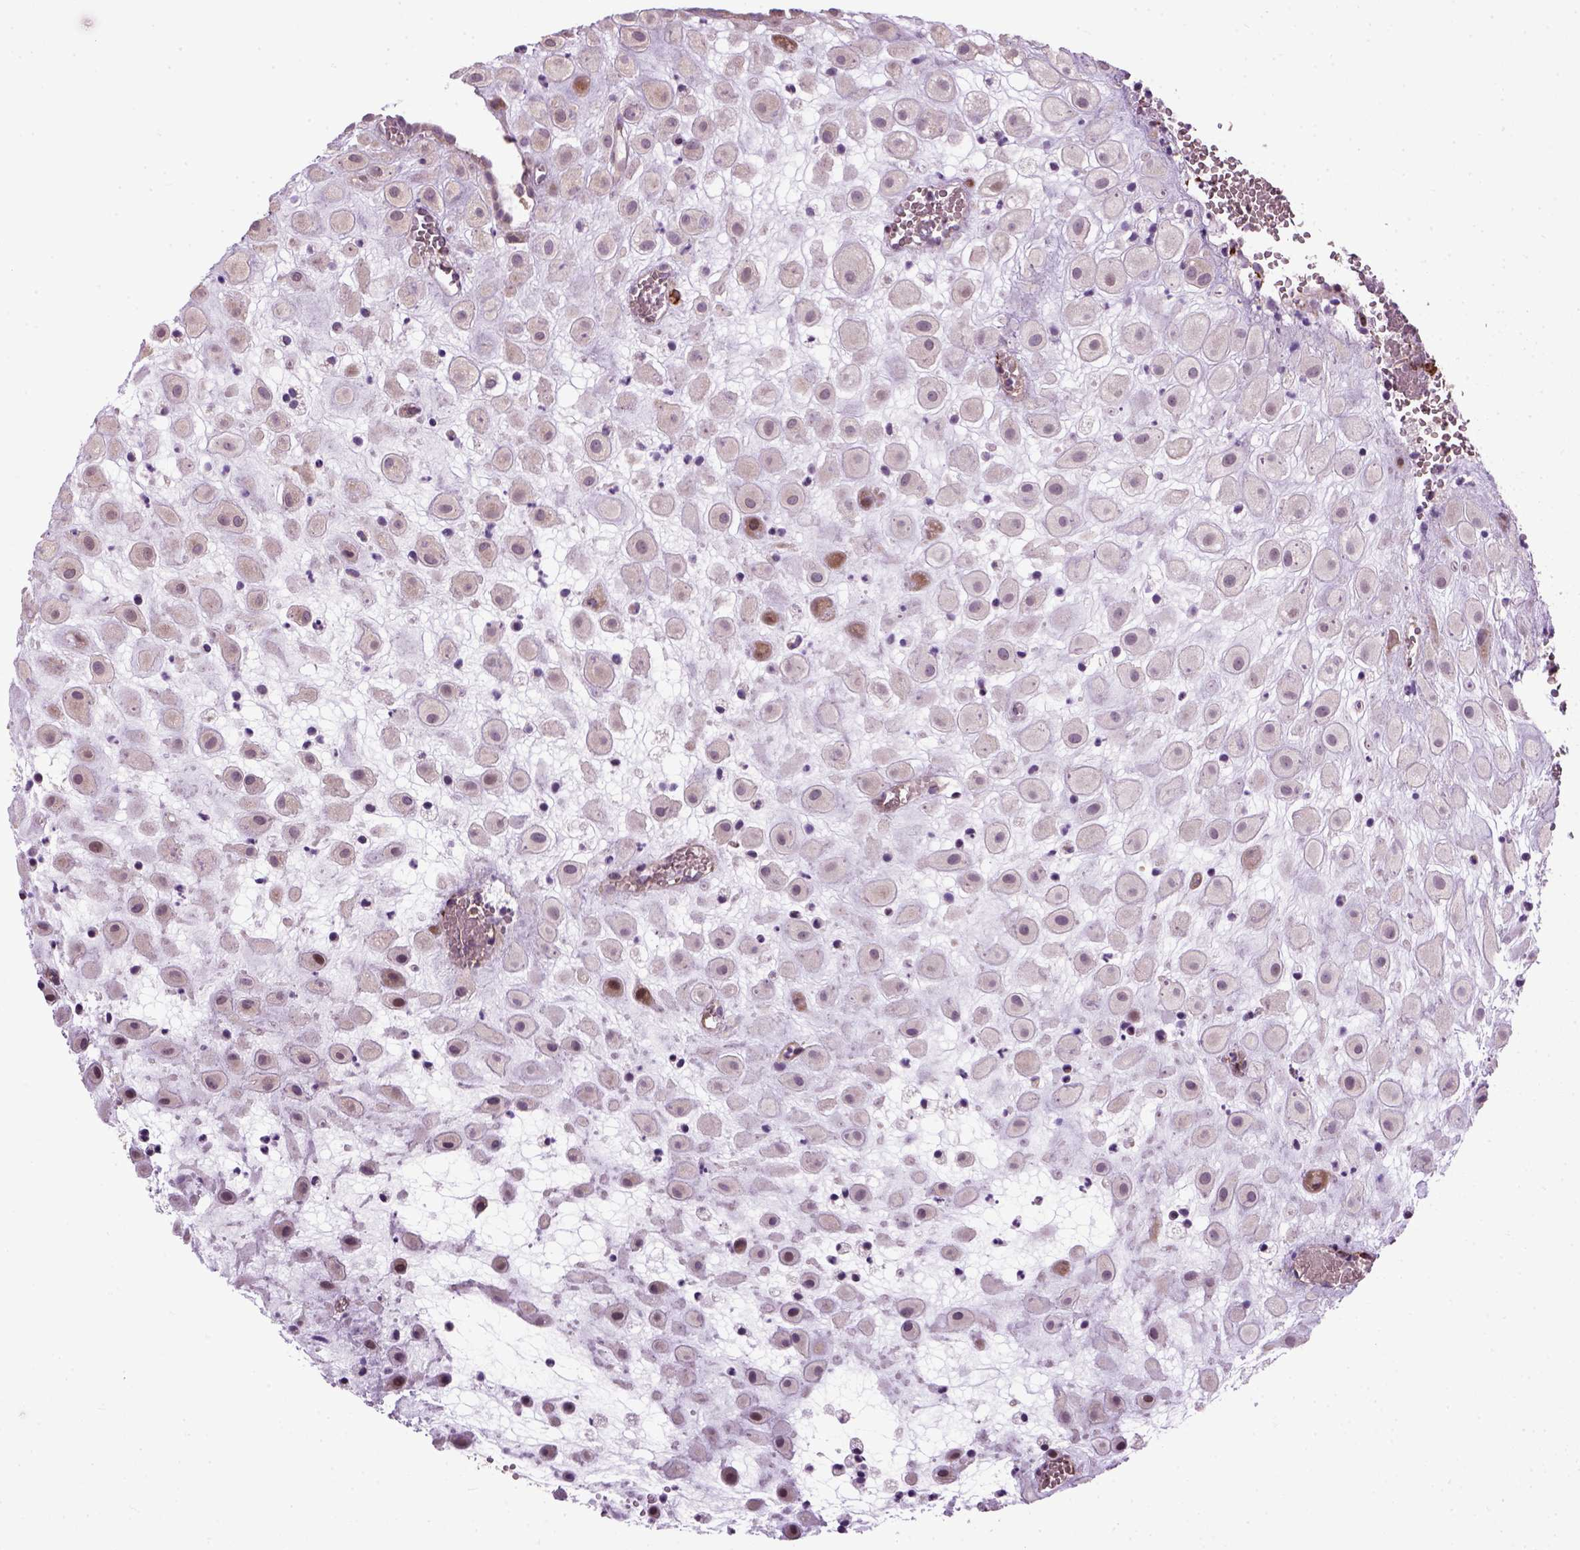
{"staining": {"intensity": "moderate", "quantity": "<25%", "location": "cytoplasmic/membranous"}, "tissue": "placenta", "cell_type": "Decidual cells", "image_type": "normal", "snomed": [{"axis": "morphology", "description": "Normal tissue, NOS"}, {"axis": "topography", "description": "Placenta"}], "caption": "Moderate cytoplasmic/membranous expression for a protein is appreciated in approximately <25% of decidual cells of normal placenta using immunohistochemistry.", "gene": "XK", "patient": {"sex": "female", "age": 24}}